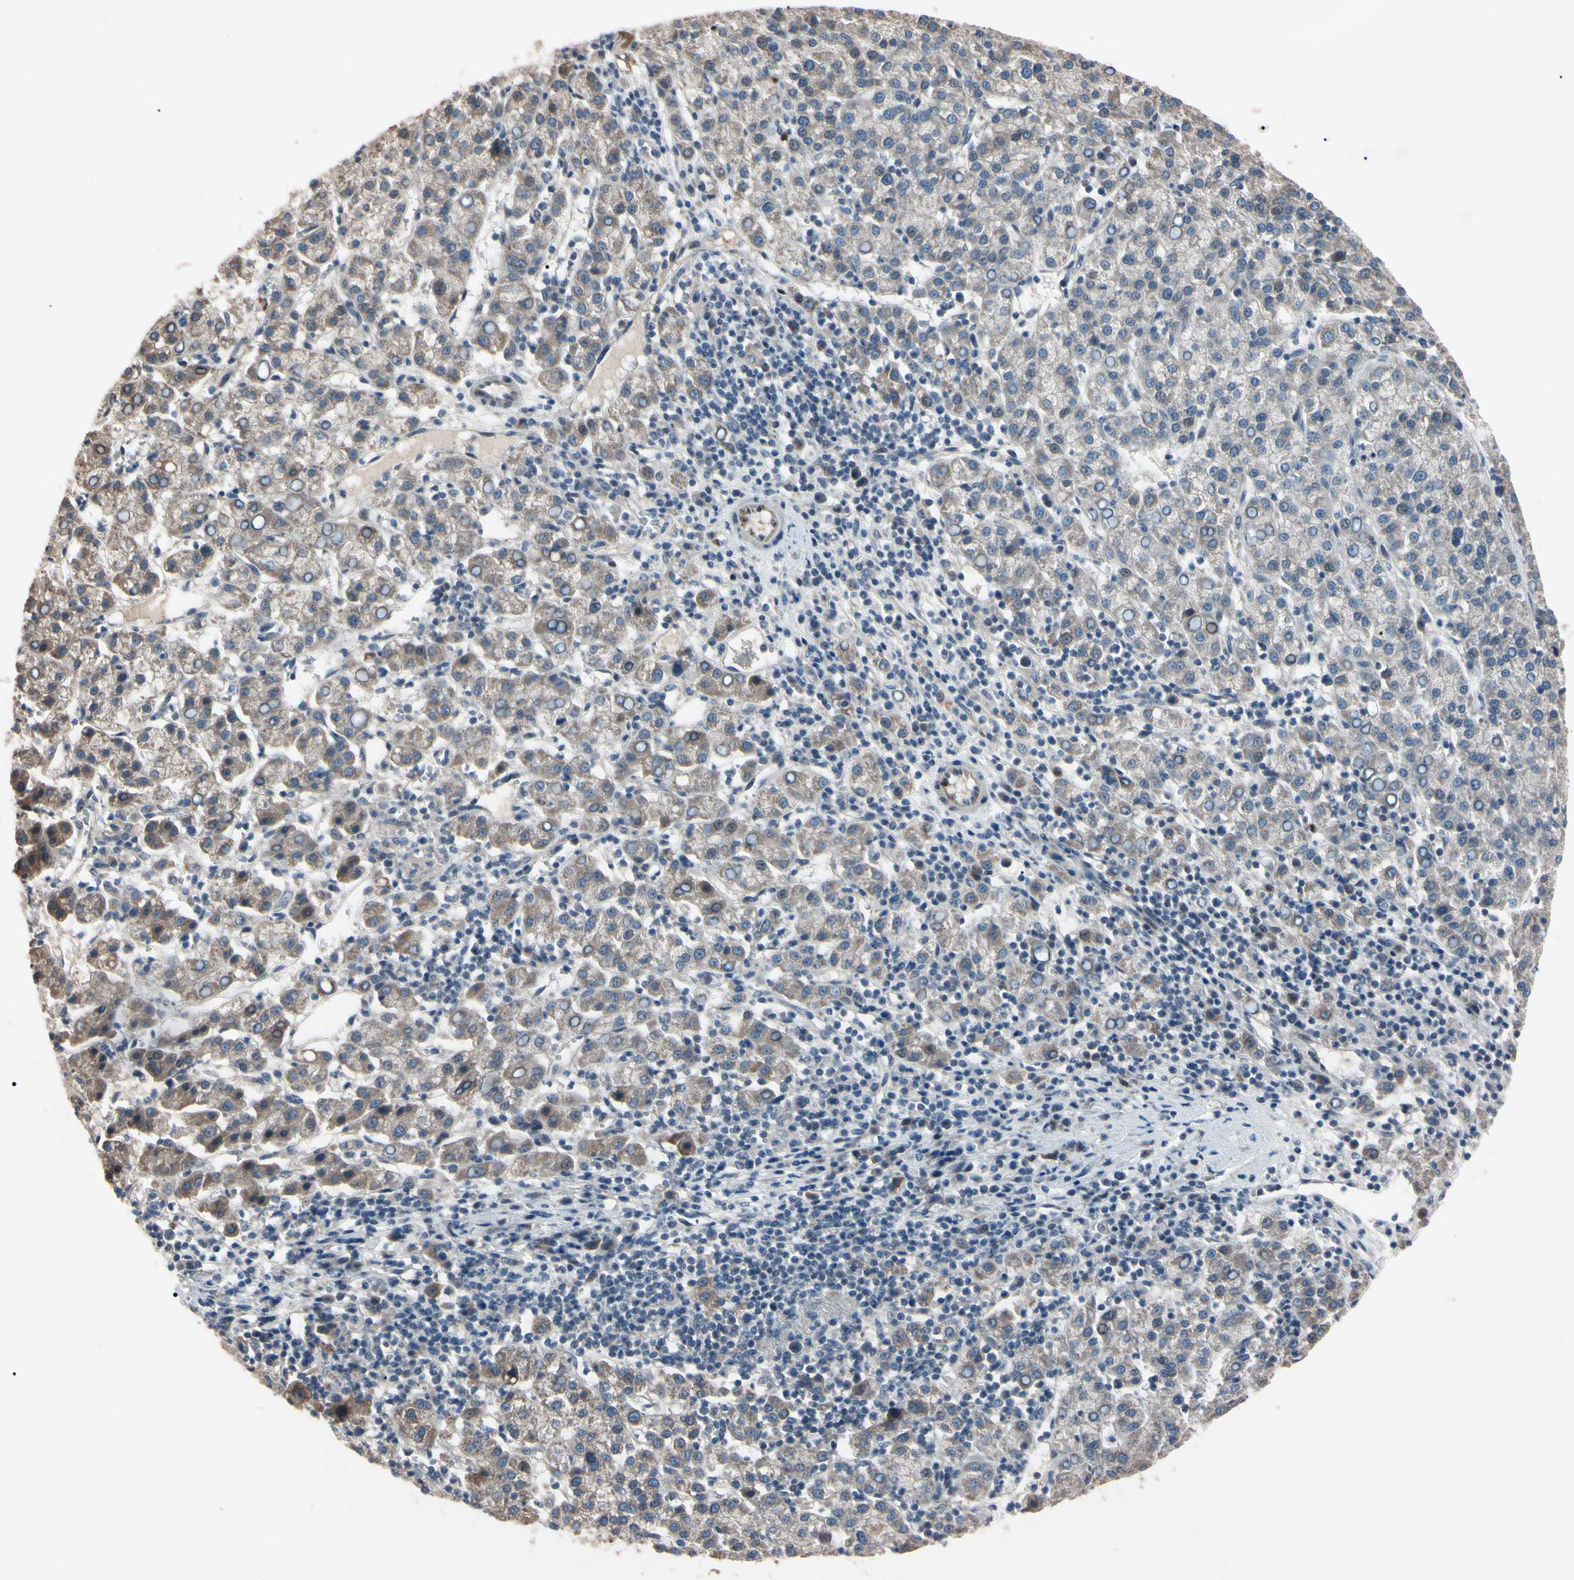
{"staining": {"intensity": "weak", "quantity": ">75%", "location": "cytoplasmic/membranous"}, "tissue": "liver cancer", "cell_type": "Tumor cells", "image_type": "cancer", "snomed": [{"axis": "morphology", "description": "Carcinoma, Hepatocellular, NOS"}, {"axis": "topography", "description": "Liver"}], "caption": "Human liver cancer stained for a protein (brown) displays weak cytoplasmic/membranous positive expression in about >75% of tumor cells.", "gene": "TRAF5", "patient": {"sex": "female", "age": 58}}